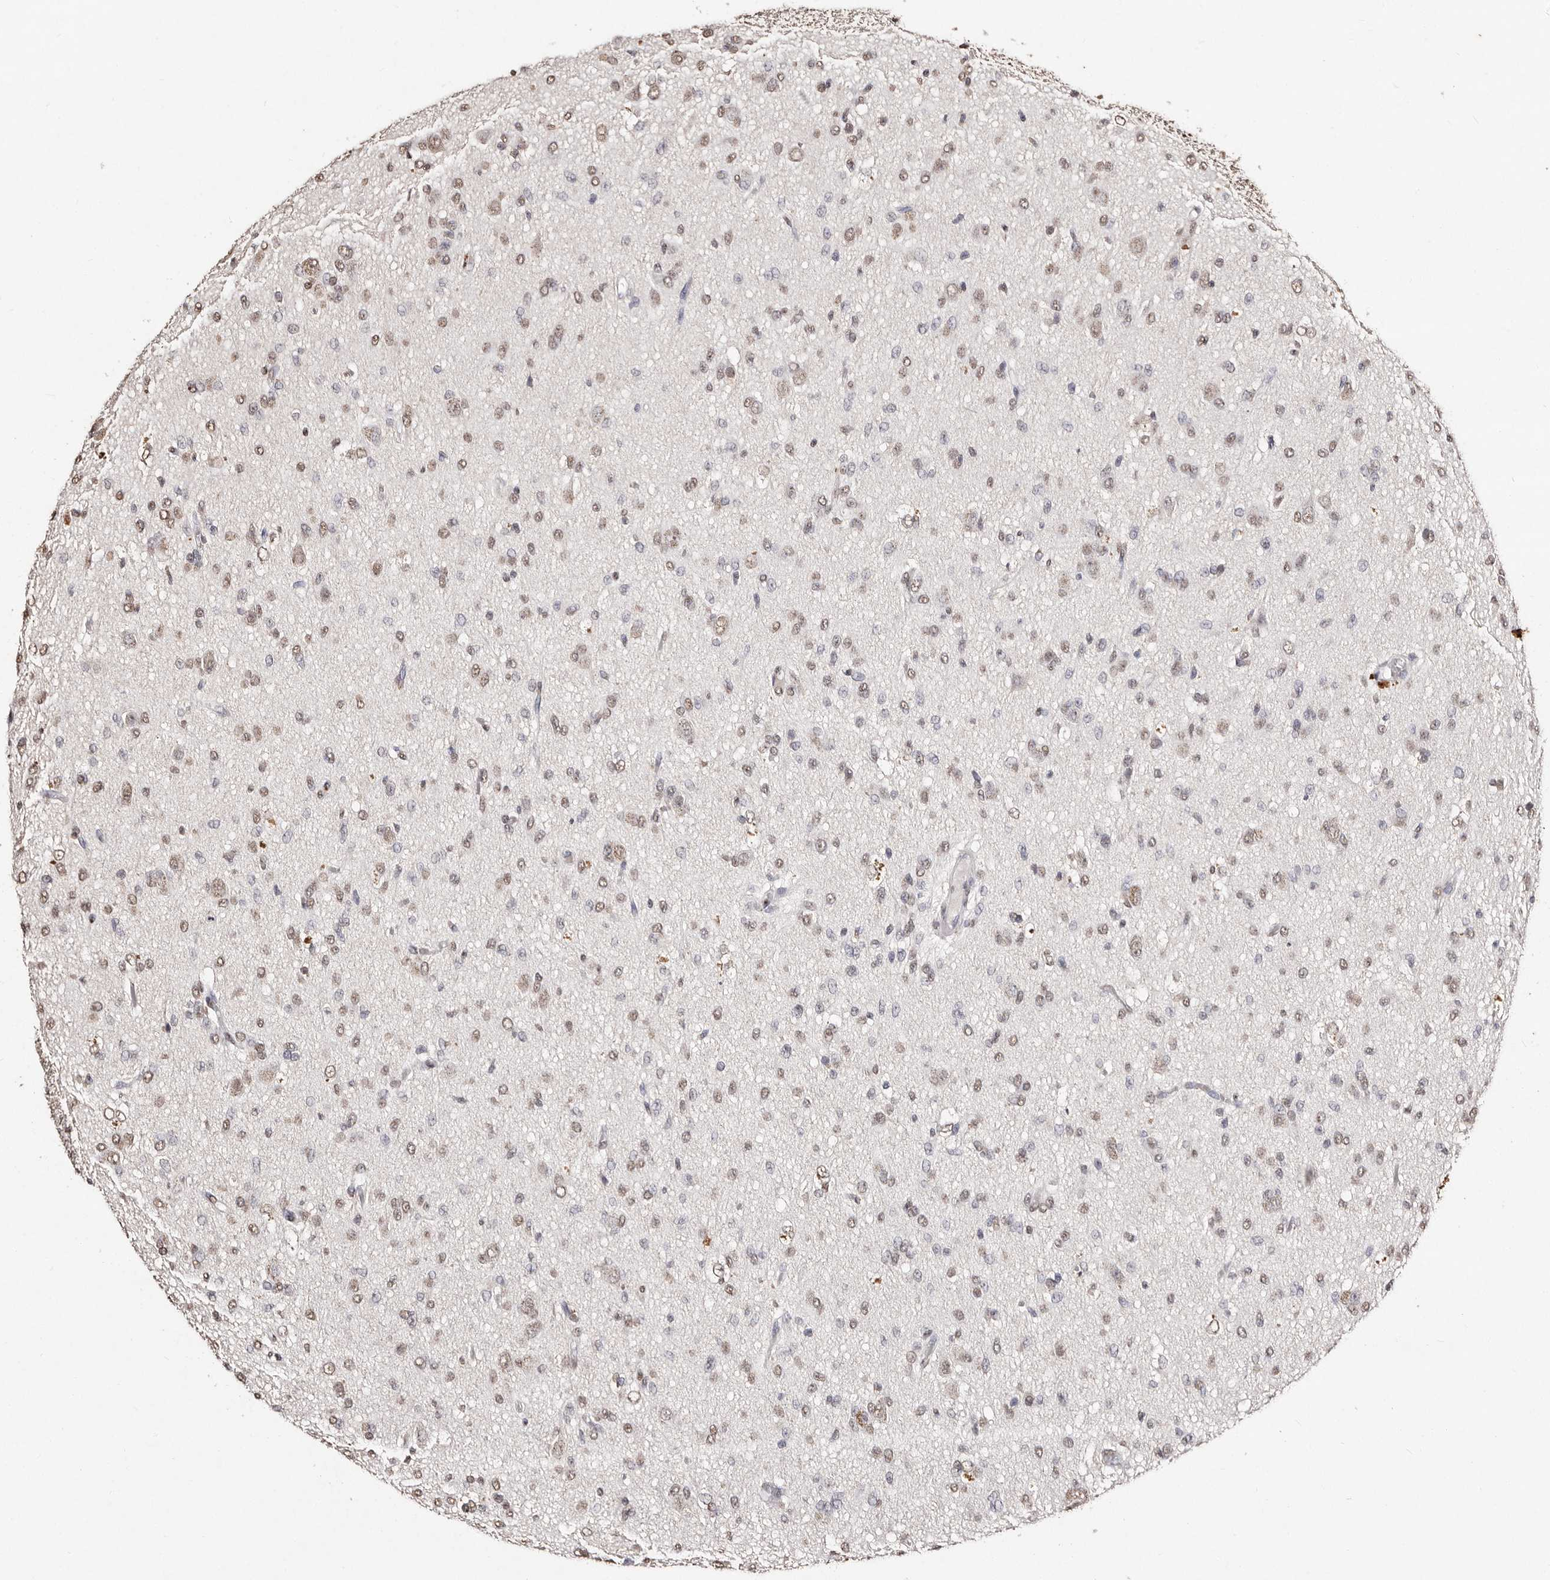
{"staining": {"intensity": "weak", "quantity": "25%-75%", "location": "nuclear"}, "tissue": "glioma", "cell_type": "Tumor cells", "image_type": "cancer", "snomed": [{"axis": "morphology", "description": "Glioma, malignant, High grade"}, {"axis": "topography", "description": "Brain"}], "caption": "About 25%-75% of tumor cells in malignant high-grade glioma show weak nuclear protein positivity as visualized by brown immunohistochemical staining.", "gene": "ERBB4", "patient": {"sex": "female", "age": 59}}